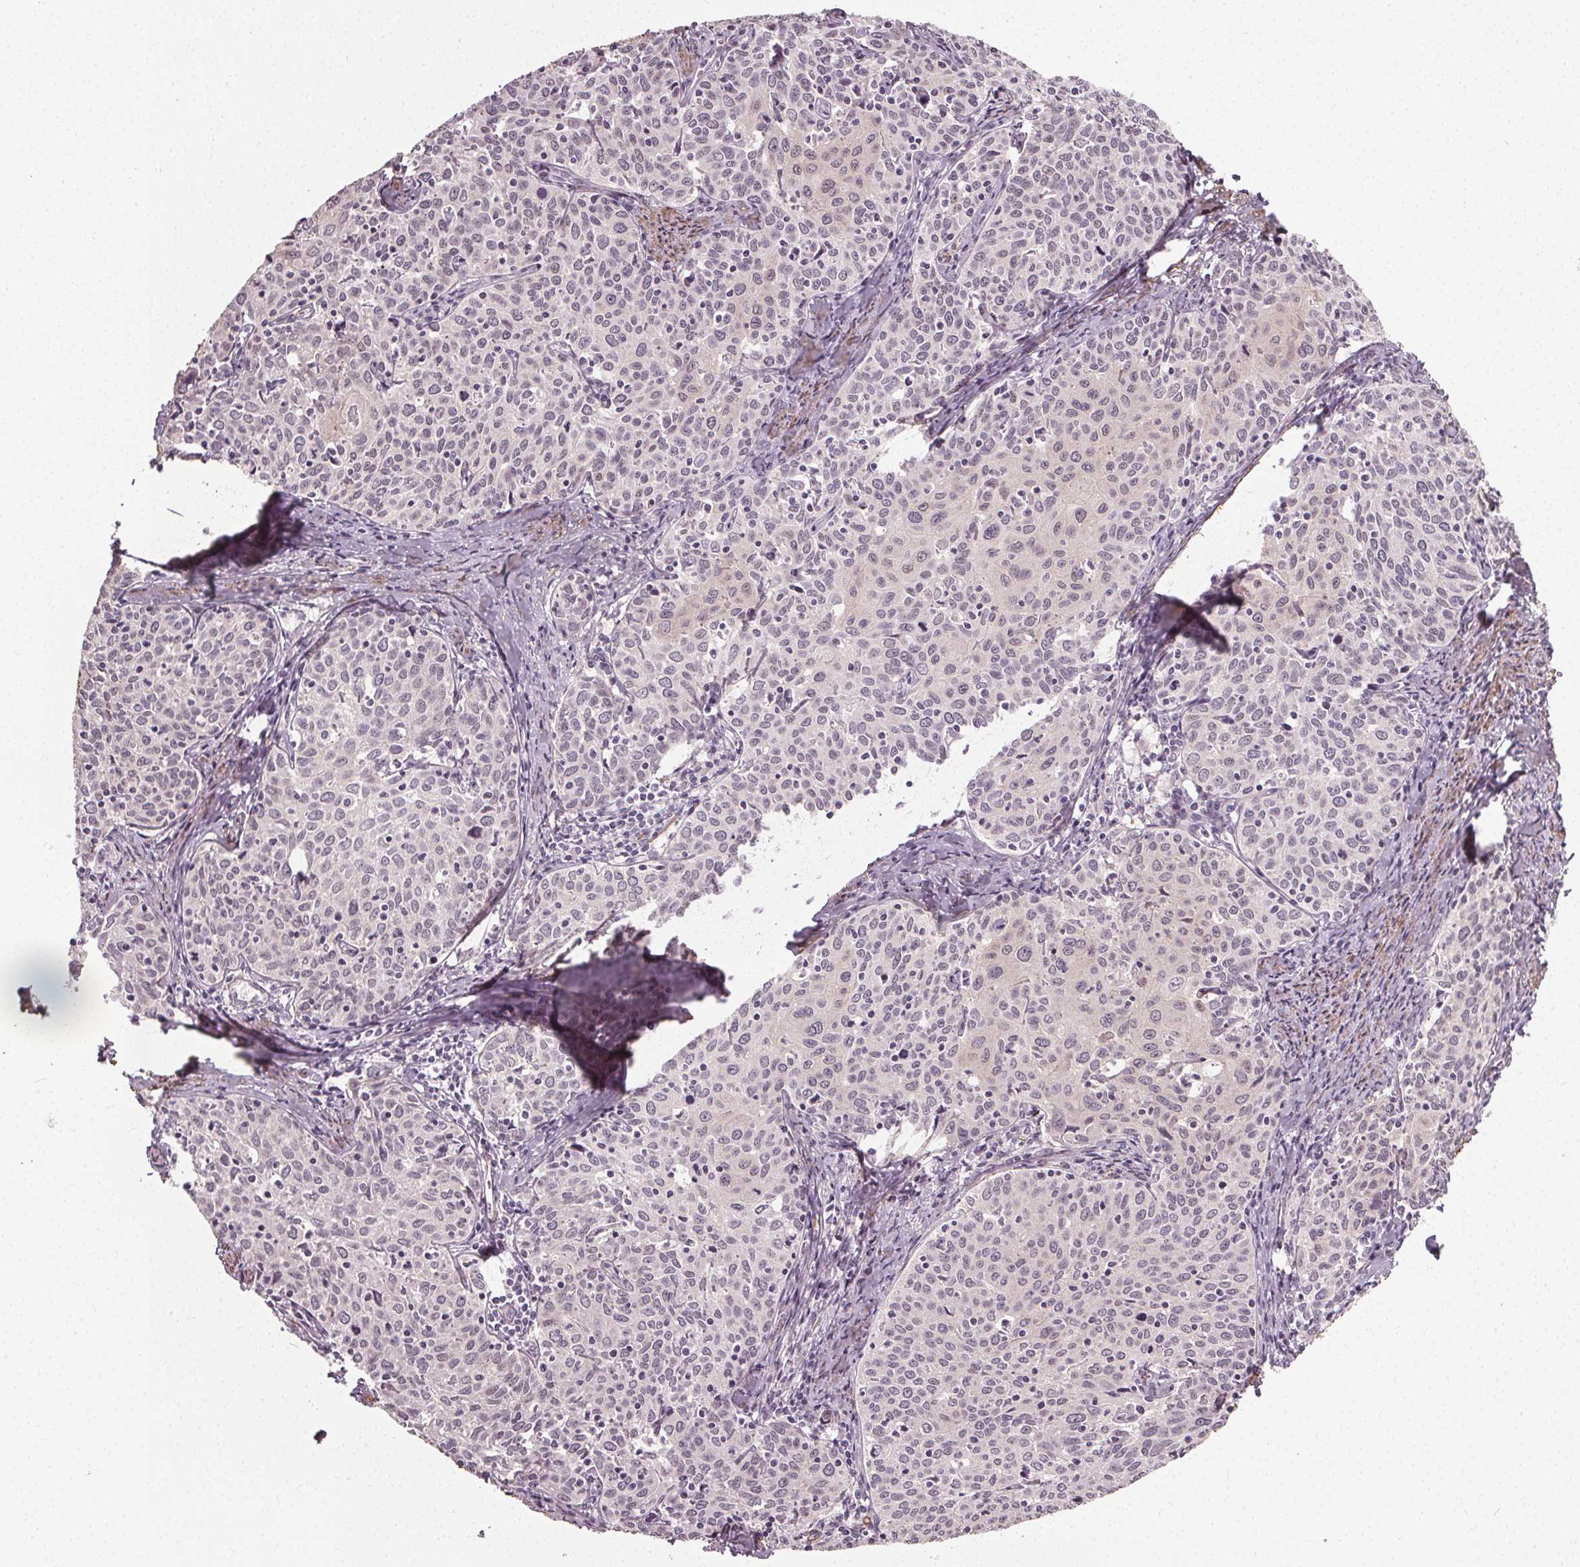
{"staining": {"intensity": "negative", "quantity": "none", "location": "none"}, "tissue": "cervical cancer", "cell_type": "Tumor cells", "image_type": "cancer", "snomed": [{"axis": "morphology", "description": "Squamous cell carcinoma, NOS"}, {"axis": "topography", "description": "Cervix"}], "caption": "Immunohistochemistry (IHC) histopathology image of human cervical squamous cell carcinoma stained for a protein (brown), which demonstrates no positivity in tumor cells.", "gene": "PKP1", "patient": {"sex": "female", "age": 62}}